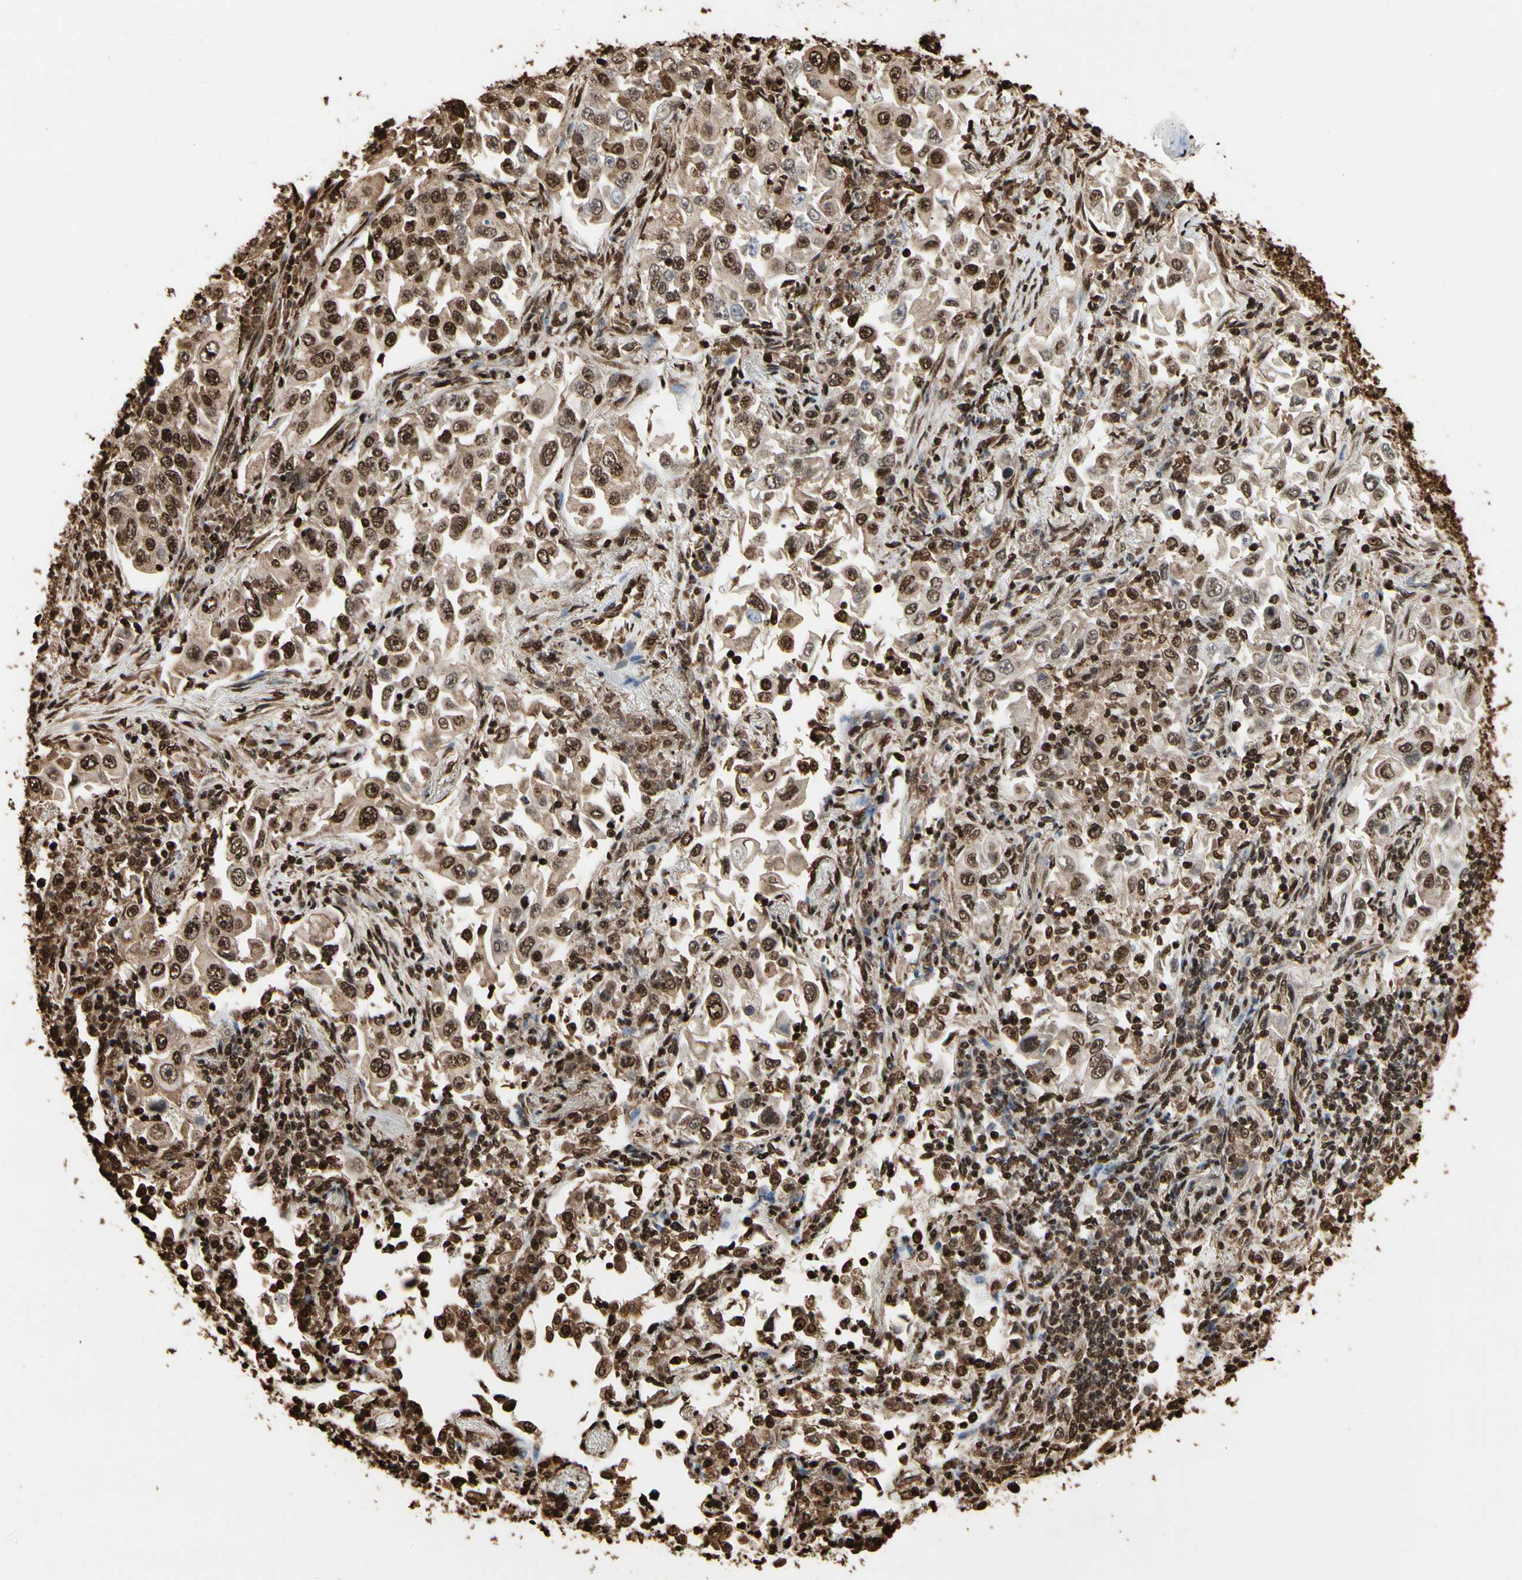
{"staining": {"intensity": "strong", "quantity": ">75%", "location": "cytoplasmic/membranous,nuclear"}, "tissue": "lung cancer", "cell_type": "Tumor cells", "image_type": "cancer", "snomed": [{"axis": "morphology", "description": "Adenocarcinoma, NOS"}, {"axis": "topography", "description": "Lung"}], "caption": "Lung cancer (adenocarcinoma) tissue displays strong cytoplasmic/membranous and nuclear positivity in about >75% of tumor cells, visualized by immunohistochemistry. The protein of interest is shown in brown color, while the nuclei are stained blue.", "gene": "HNRNPK", "patient": {"sex": "male", "age": 84}}